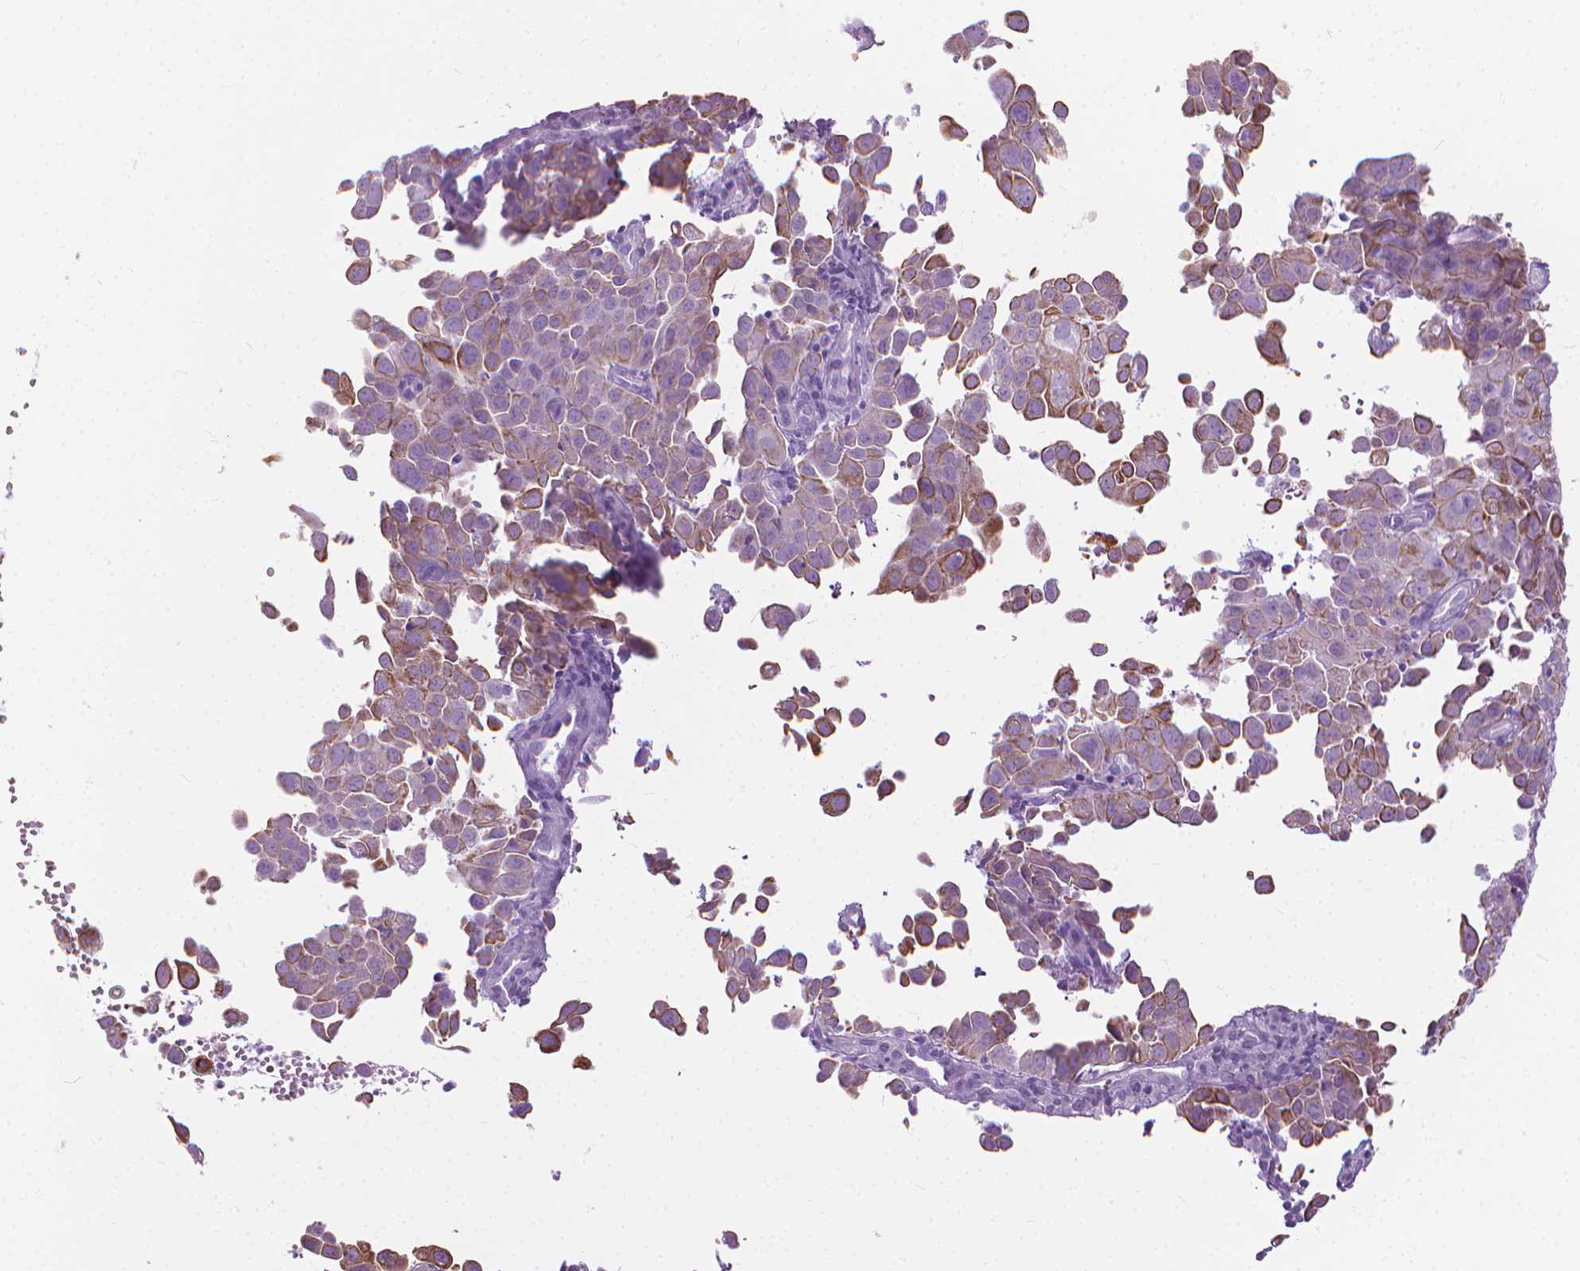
{"staining": {"intensity": "moderate", "quantity": "<25%", "location": "cytoplasmic/membranous"}, "tissue": "cervical cancer", "cell_type": "Tumor cells", "image_type": "cancer", "snomed": [{"axis": "morphology", "description": "Squamous cell carcinoma, NOS"}, {"axis": "topography", "description": "Cervix"}], "caption": "Protein staining exhibits moderate cytoplasmic/membranous expression in about <25% of tumor cells in cervical squamous cell carcinoma.", "gene": "HTR2B", "patient": {"sex": "female", "age": 55}}